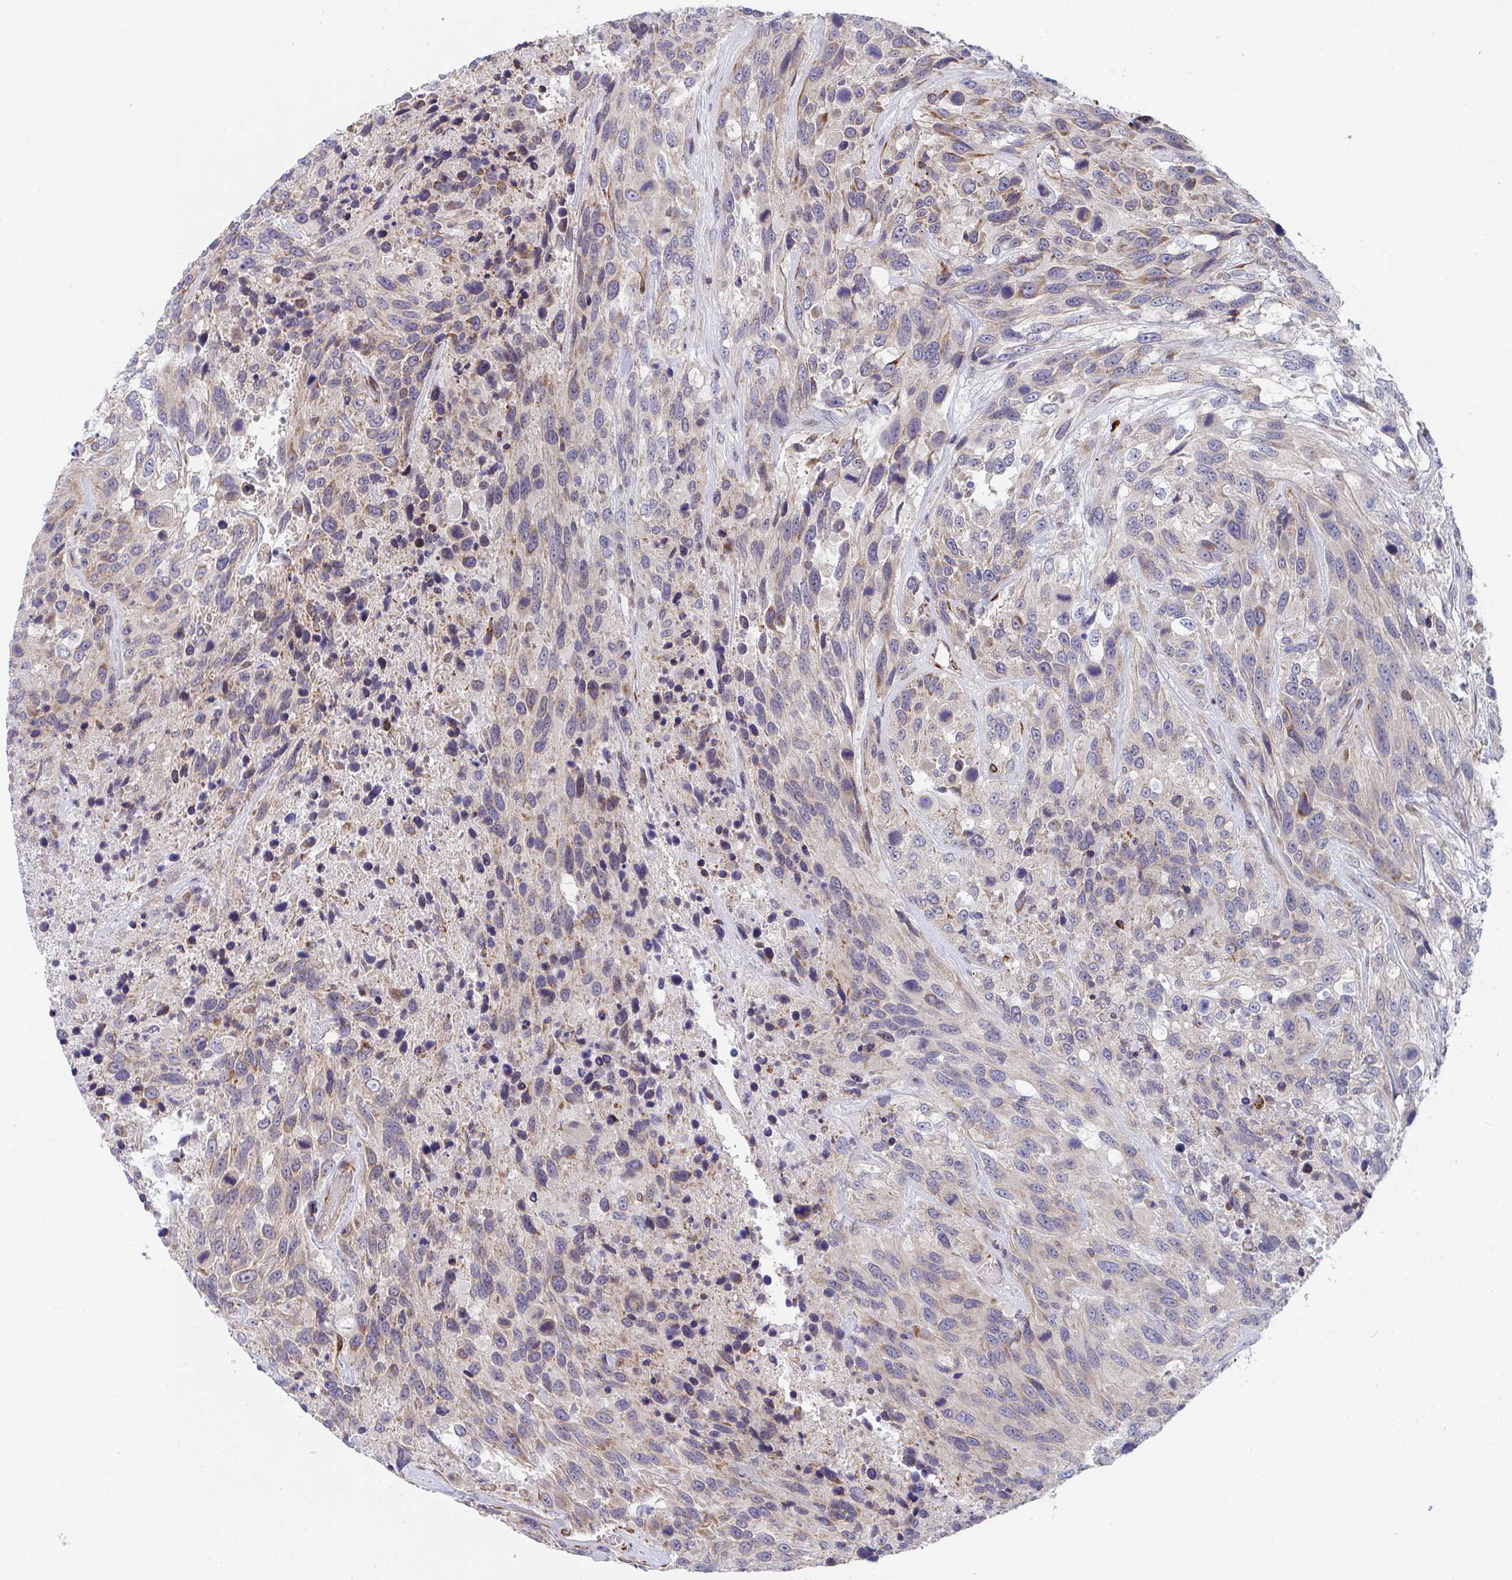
{"staining": {"intensity": "weak", "quantity": "25%-75%", "location": "cytoplasmic/membranous"}, "tissue": "urothelial cancer", "cell_type": "Tumor cells", "image_type": "cancer", "snomed": [{"axis": "morphology", "description": "Urothelial carcinoma, High grade"}, {"axis": "topography", "description": "Urinary bladder"}], "caption": "High-magnification brightfield microscopy of high-grade urothelial carcinoma stained with DAB (brown) and counterstained with hematoxylin (blue). tumor cells exhibit weak cytoplasmic/membranous staining is identified in approximately25%-75% of cells.", "gene": "EIF1AD", "patient": {"sex": "female", "age": 70}}